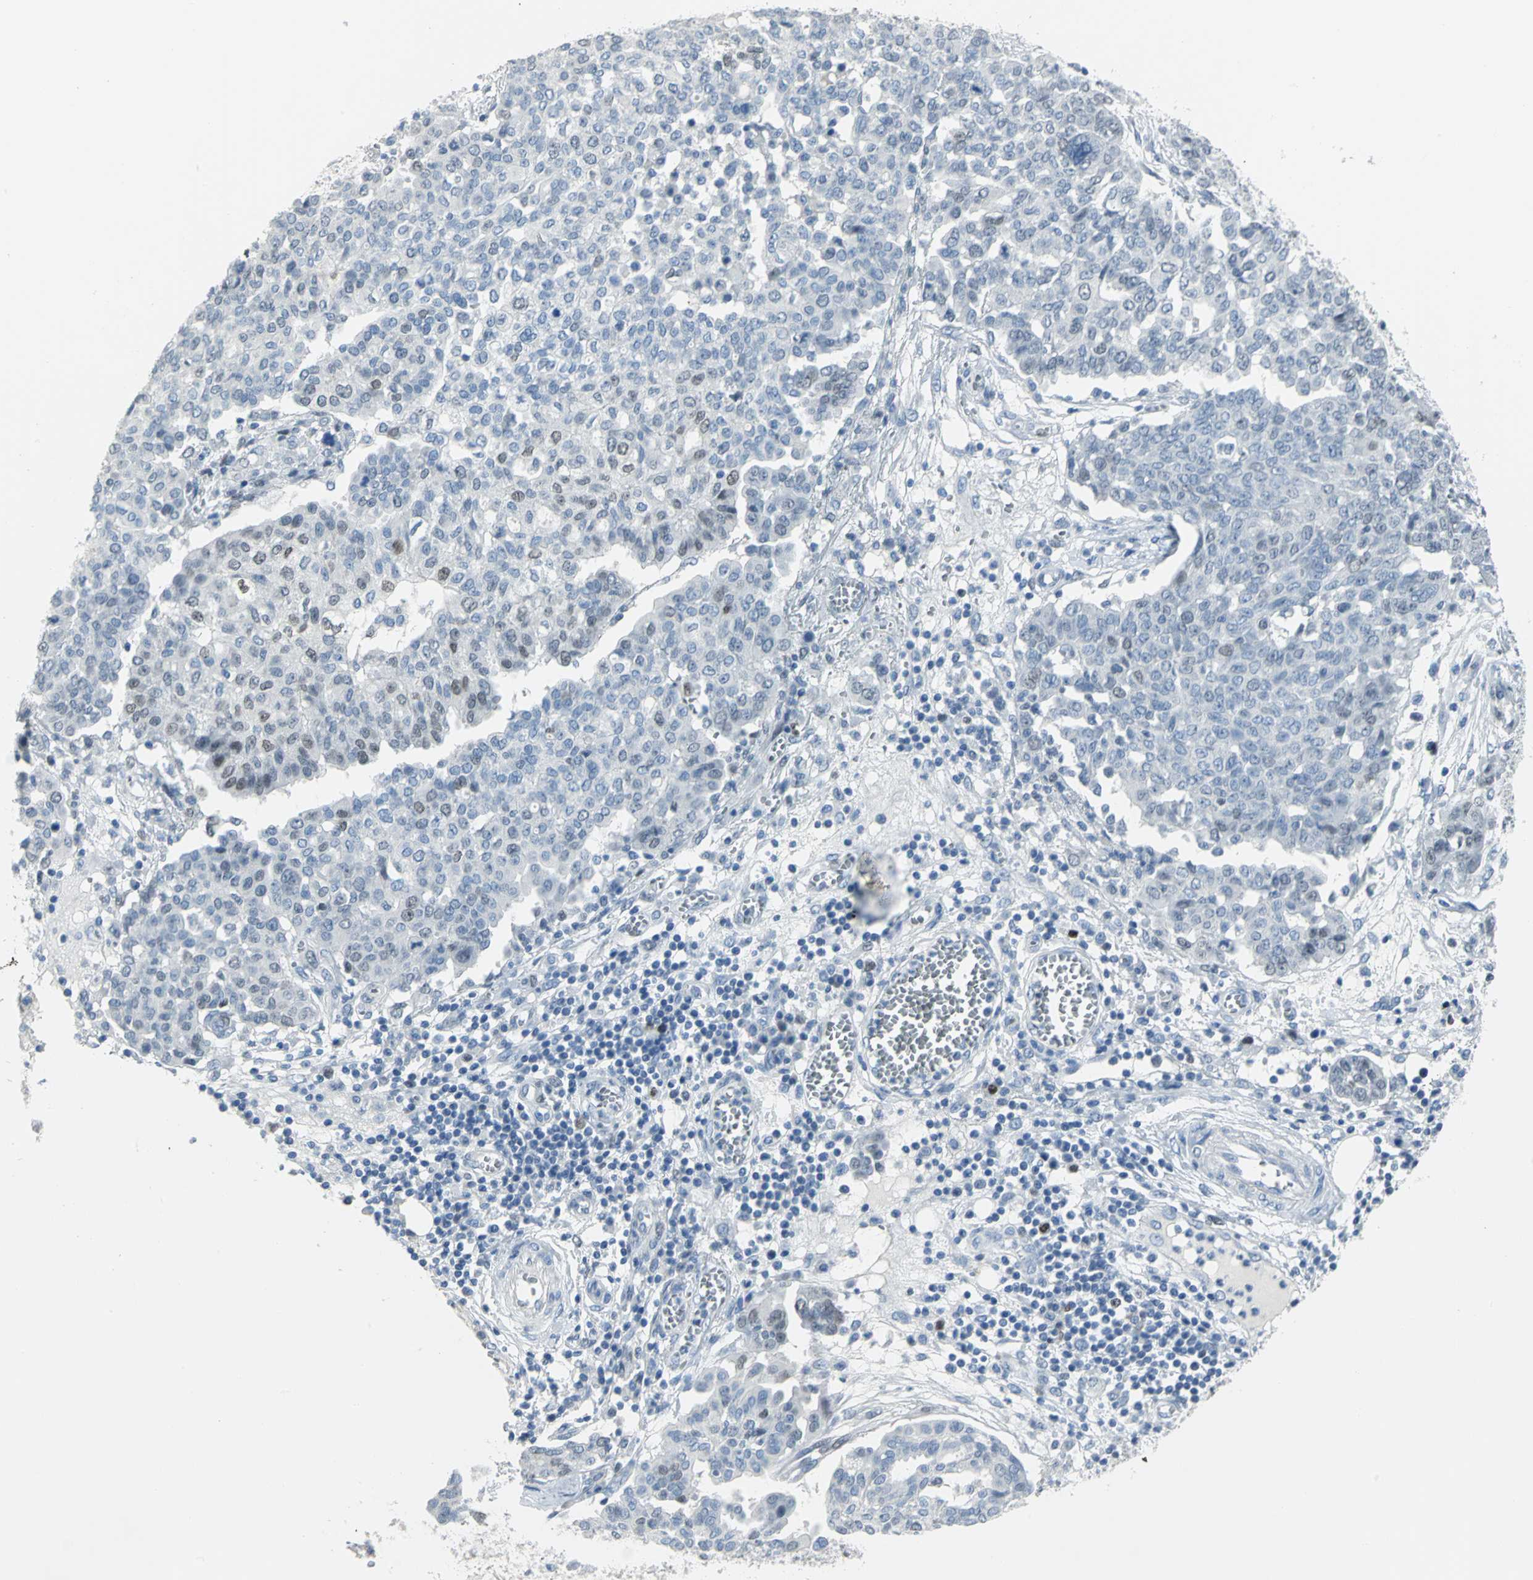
{"staining": {"intensity": "moderate", "quantity": "<25%", "location": "nuclear"}, "tissue": "ovarian cancer", "cell_type": "Tumor cells", "image_type": "cancer", "snomed": [{"axis": "morphology", "description": "Cystadenocarcinoma, serous, NOS"}, {"axis": "topography", "description": "Soft tissue"}, {"axis": "topography", "description": "Ovary"}], "caption": "The micrograph reveals a brown stain indicating the presence of a protein in the nuclear of tumor cells in ovarian serous cystadenocarcinoma.", "gene": "MCM3", "patient": {"sex": "female", "age": 57}}